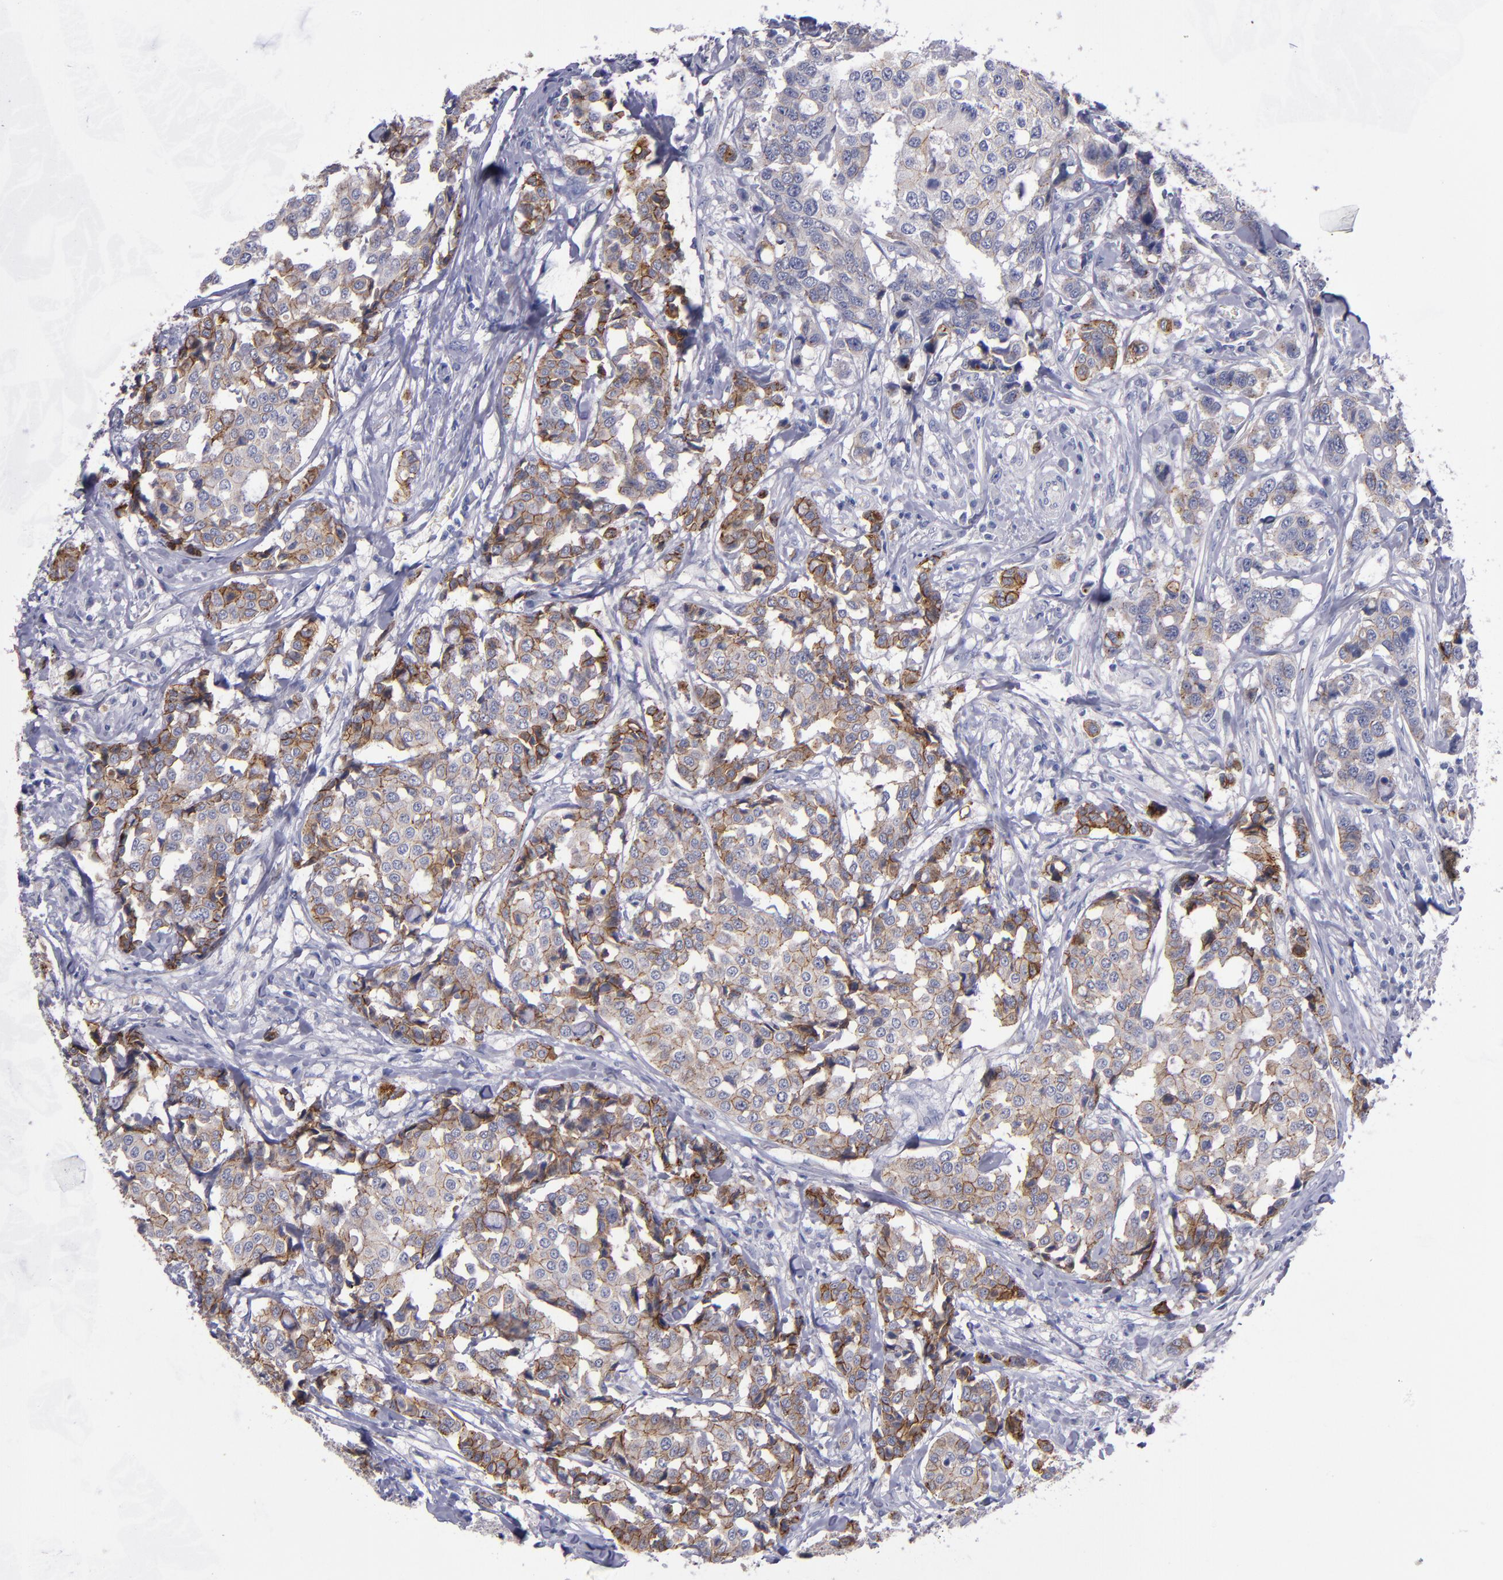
{"staining": {"intensity": "moderate", "quantity": ">75%", "location": "cytoplasmic/membranous"}, "tissue": "breast cancer", "cell_type": "Tumor cells", "image_type": "cancer", "snomed": [{"axis": "morphology", "description": "Duct carcinoma"}, {"axis": "topography", "description": "Breast"}], "caption": "This photomicrograph exhibits immunohistochemistry (IHC) staining of intraductal carcinoma (breast), with medium moderate cytoplasmic/membranous expression in about >75% of tumor cells.", "gene": "CDH3", "patient": {"sex": "female", "age": 27}}